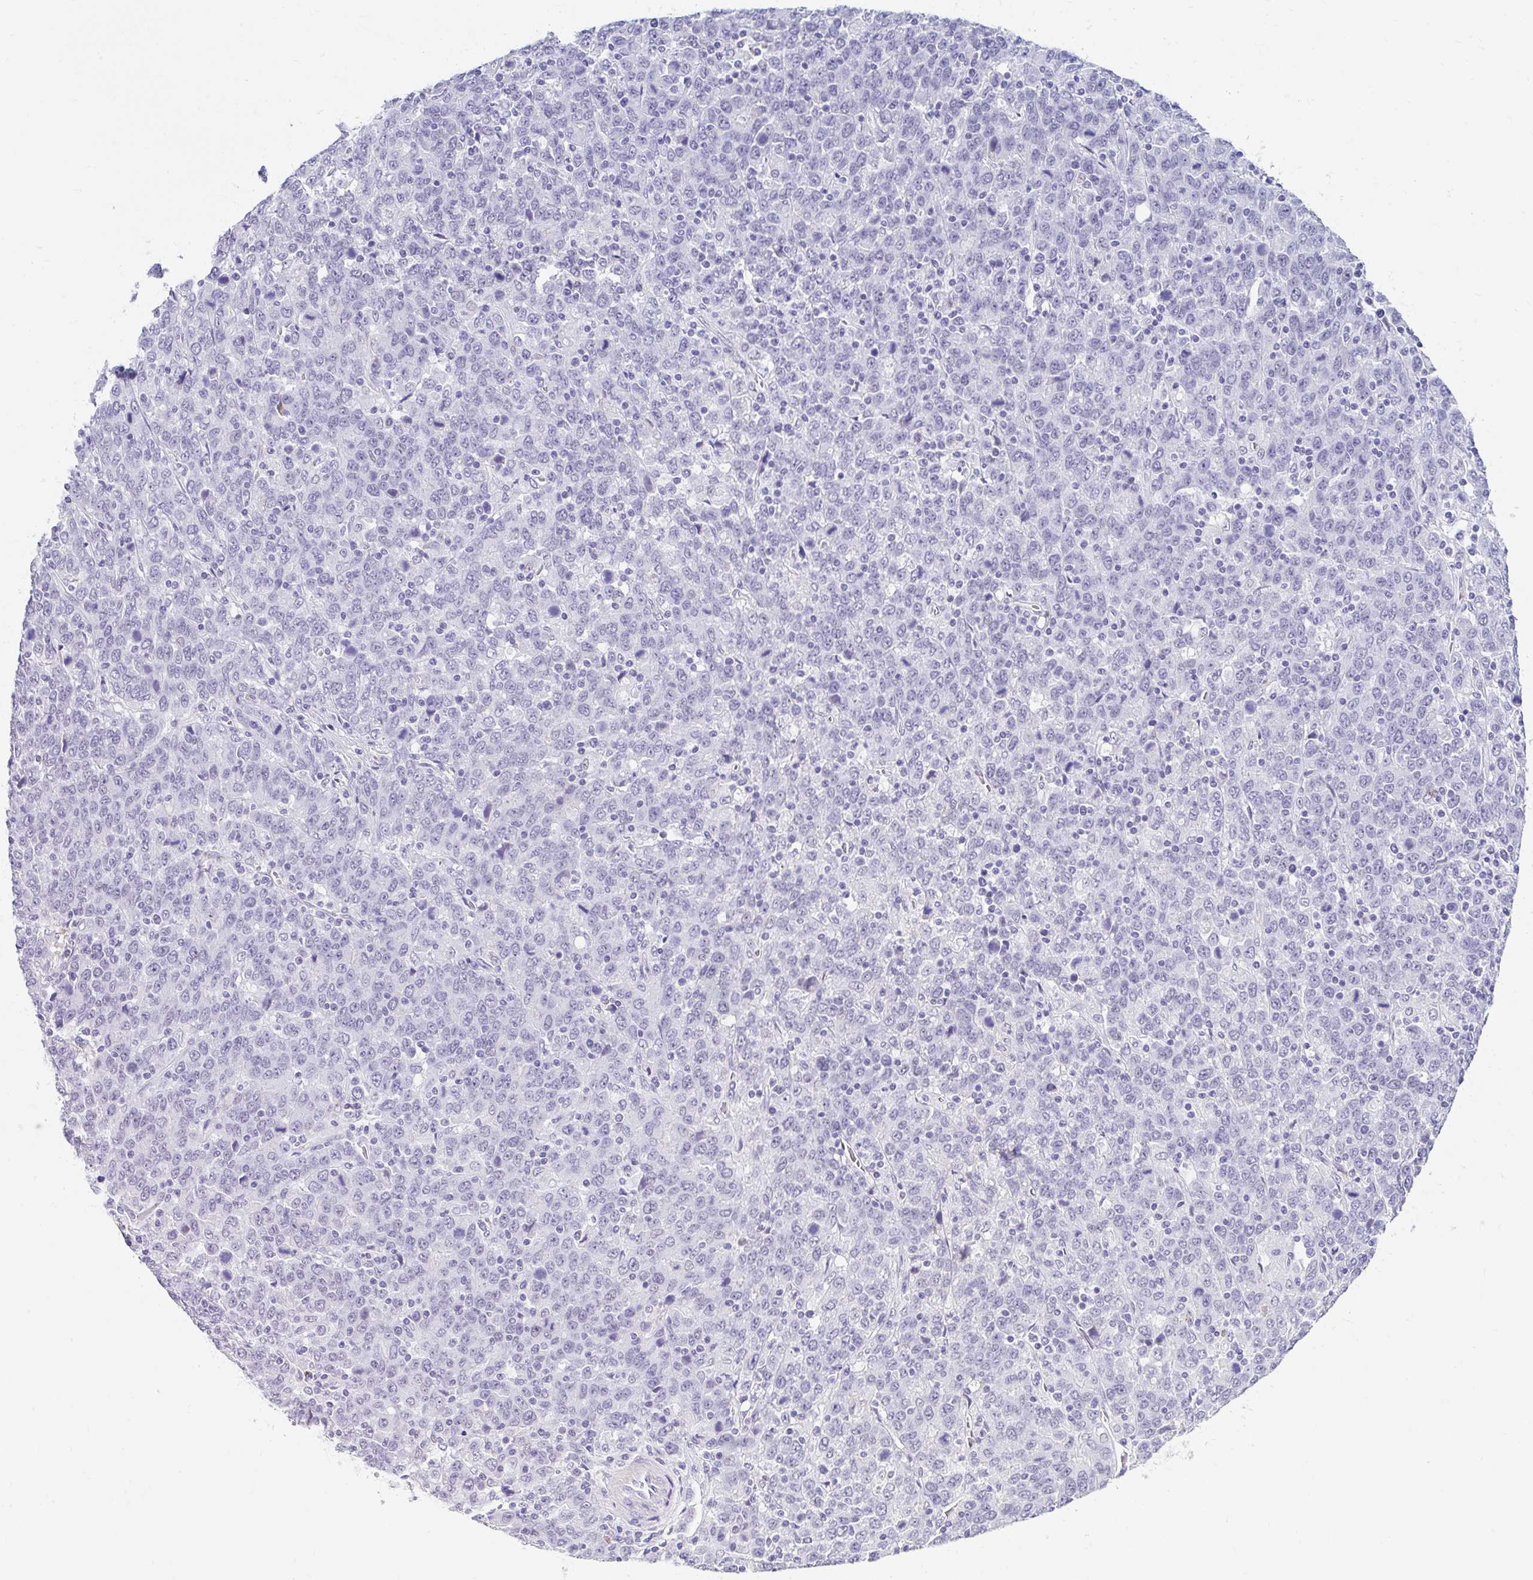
{"staining": {"intensity": "negative", "quantity": "none", "location": "none"}, "tissue": "stomach cancer", "cell_type": "Tumor cells", "image_type": "cancer", "snomed": [{"axis": "morphology", "description": "Adenocarcinoma, NOS"}, {"axis": "topography", "description": "Stomach, upper"}], "caption": "Histopathology image shows no protein expression in tumor cells of stomach cancer tissue.", "gene": "DCAF17", "patient": {"sex": "male", "age": 69}}